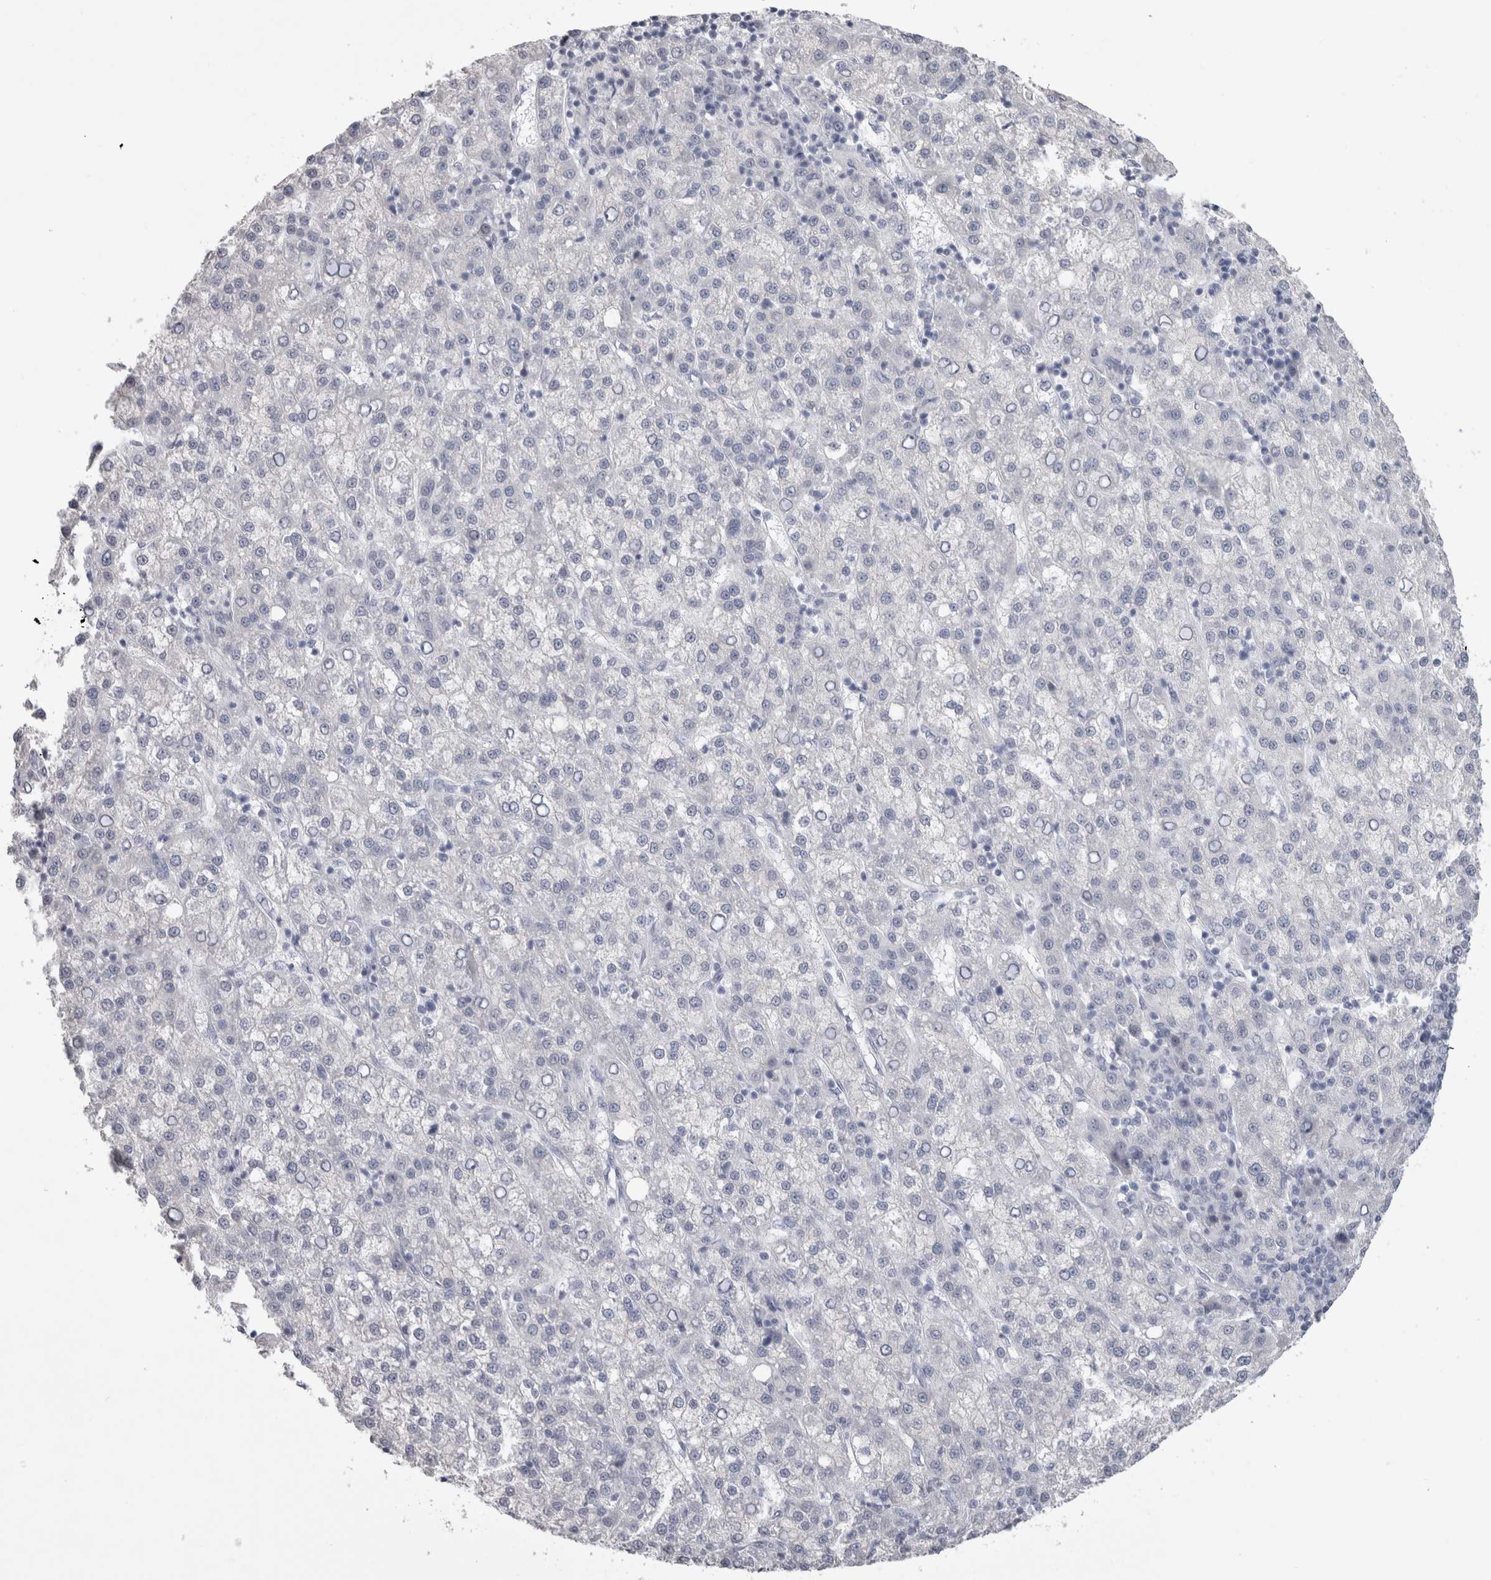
{"staining": {"intensity": "negative", "quantity": "none", "location": "none"}, "tissue": "liver cancer", "cell_type": "Tumor cells", "image_type": "cancer", "snomed": [{"axis": "morphology", "description": "Carcinoma, Hepatocellular, NOS"}, {"axis": "topography", "description": "Liver"}], "caption": "Micrograph shows no protein staining in tumor cells of hepatocellular carcinoma (liver) tissue. The staining was performed using DAB to visualize the protein expression in brown, while the nuclei were stained in blue with hematoxylin (Magnification: 20x).", "gene": "ADAM2", "patient": {"sex": "female", "age": 58}}